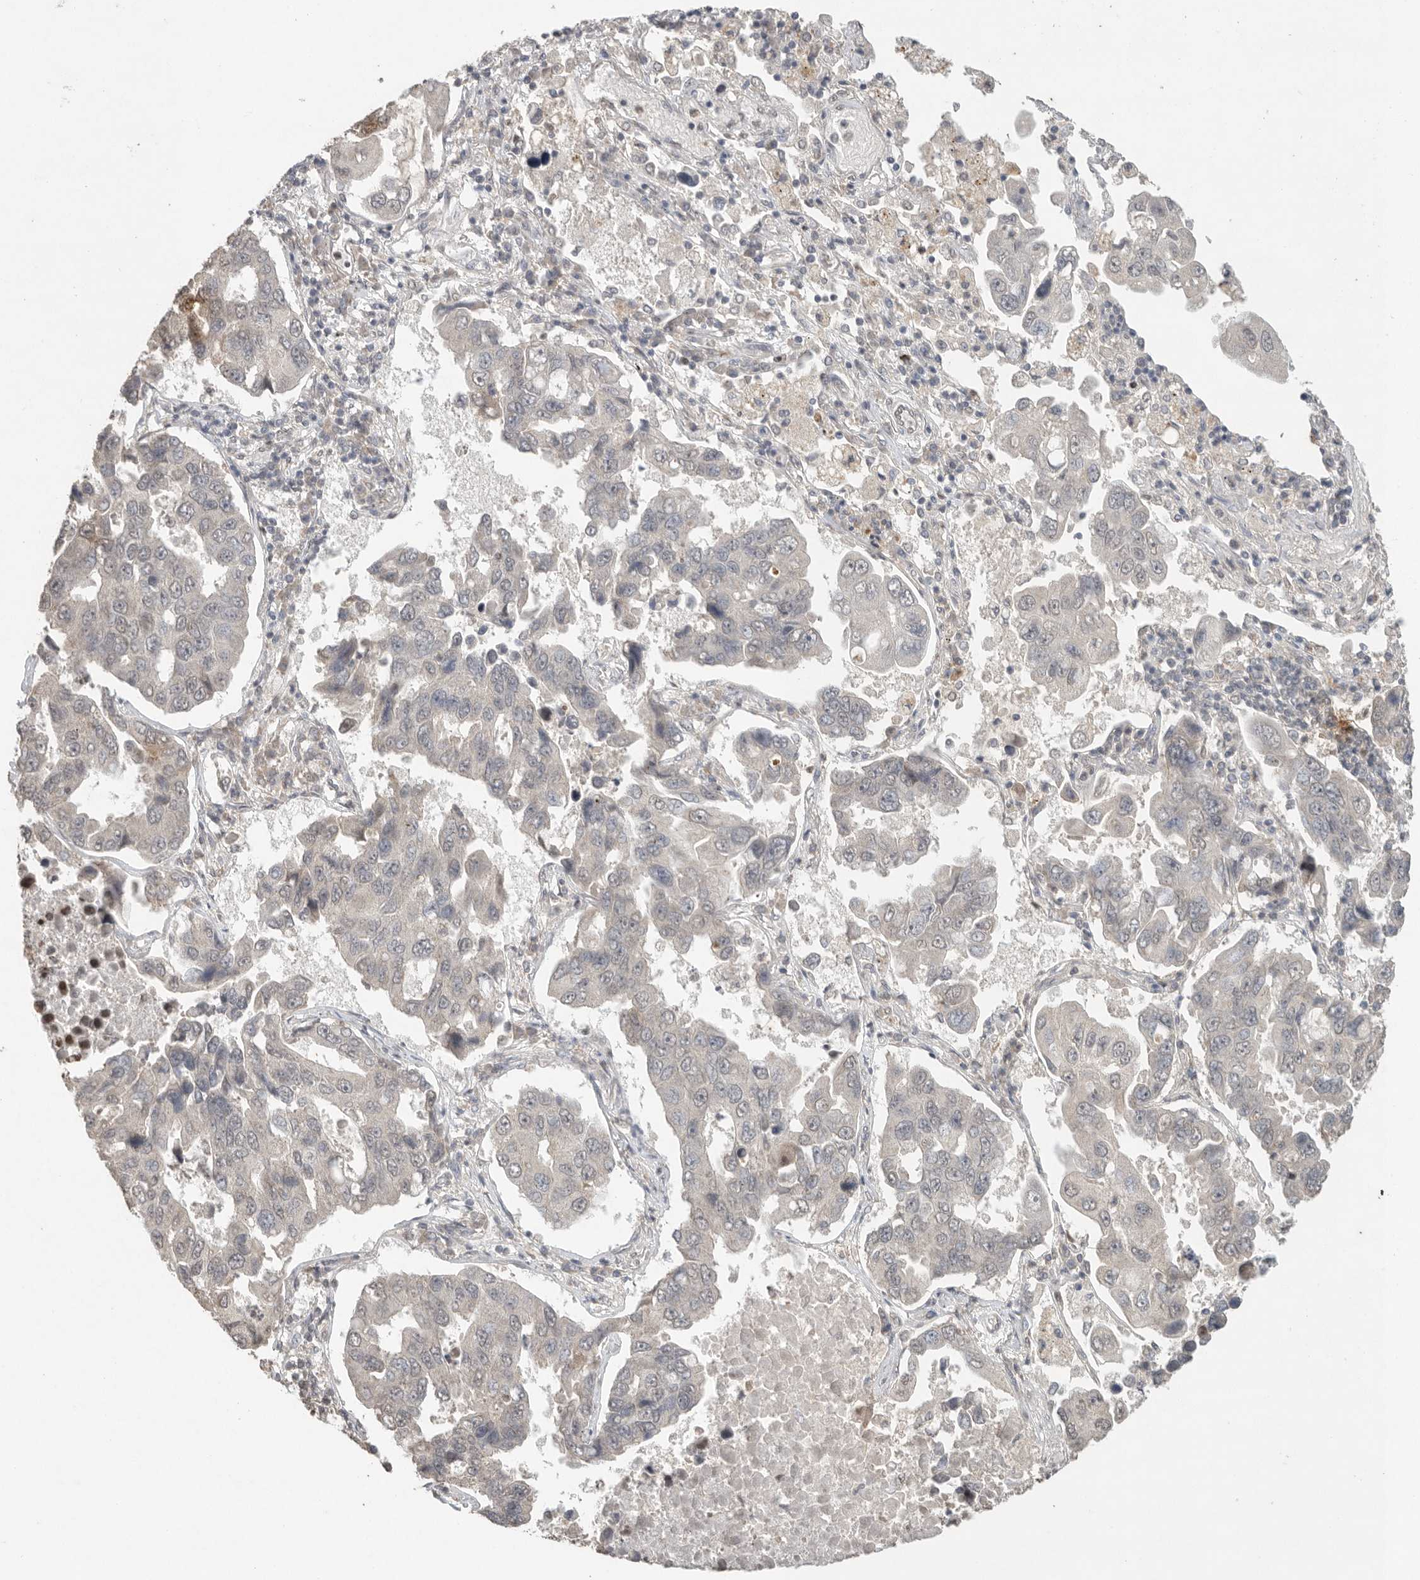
{"staining": {"intensity": "negative", "quantity": "none", "location": "none"}, "tissue": "lung cancer", "cell_type": "Tumor cells", "image_type": "cancer", "snomed": [{"axis": "morphology", "description": "Adenocarcinoma, NOS"}, {"axis": "topography", "description": "Lung"}], "caption": "Immunohistochemistry photomicrograph of neoplastic tissue: lung adenocarcinoma stained with DAB demonstrates no significant protein staining in tumor cells. (Stains: DAB (3,3'-diaminobenzidine) immunohistochemistry with hematoxylin counter stain, Microscopy: brightfield microscopy at high magnification).", "gene": "KLK5", "patient": {"sex": "male", "age": 64}}